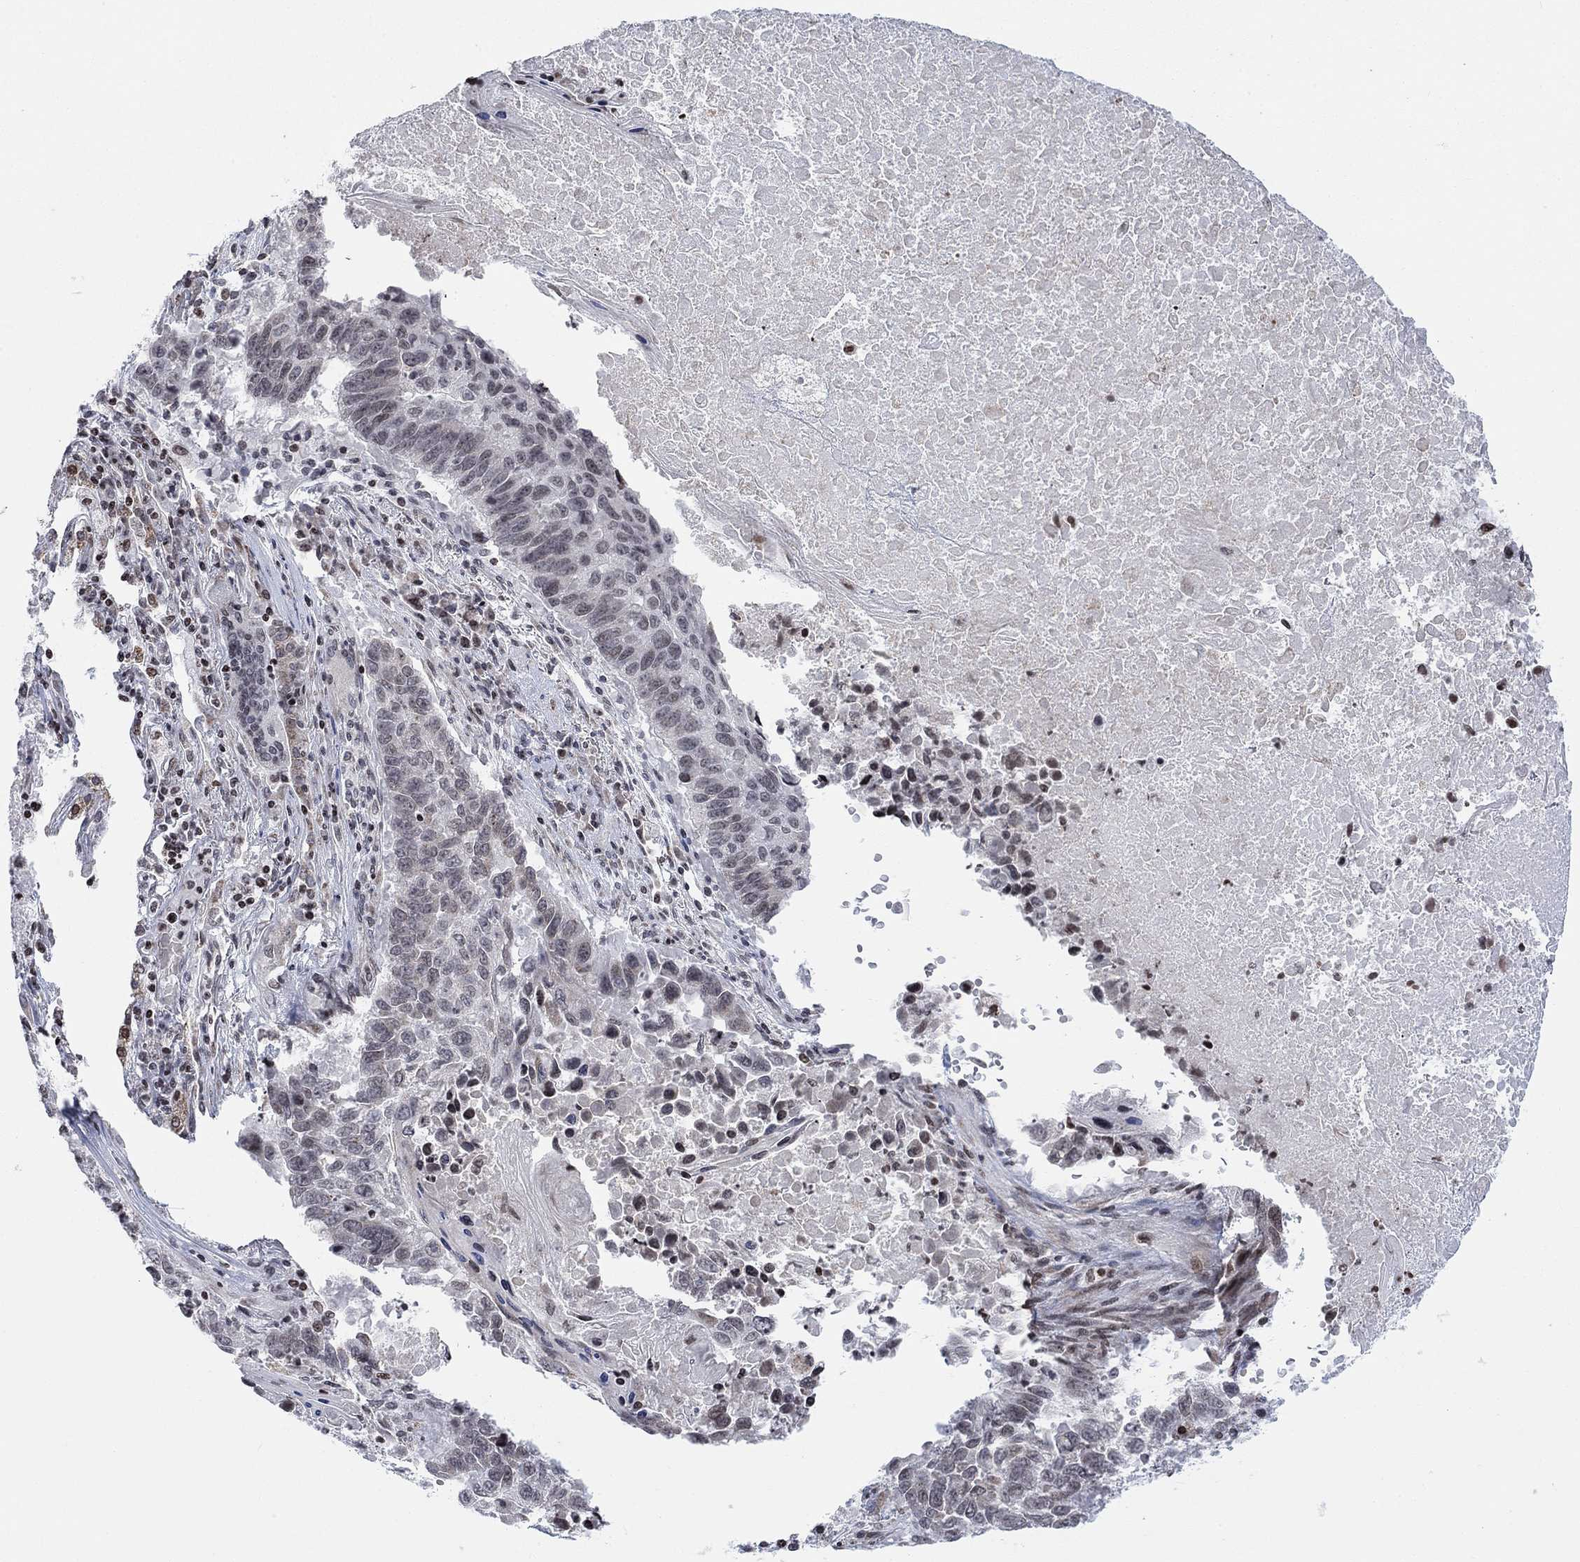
{"staining": {"intensity": "negative", "quantity": "none", "location": "none"}, "tissue": "lung cancer", "cell_type": "Tumor cells", "image_type": "cancer", "snomed": [{"axis": "morphology", "description": "Squamous cell carcinoma, NOS"}, {"axis": "topography", "description": "Lung"}], "caption": "Protein analysis of lung cancer (squamous cell carcinoma) demonstrates no significant staining in tumor cells.", "gene": "ABHD14A", "patient": {"sex": "male", "age": 73}}